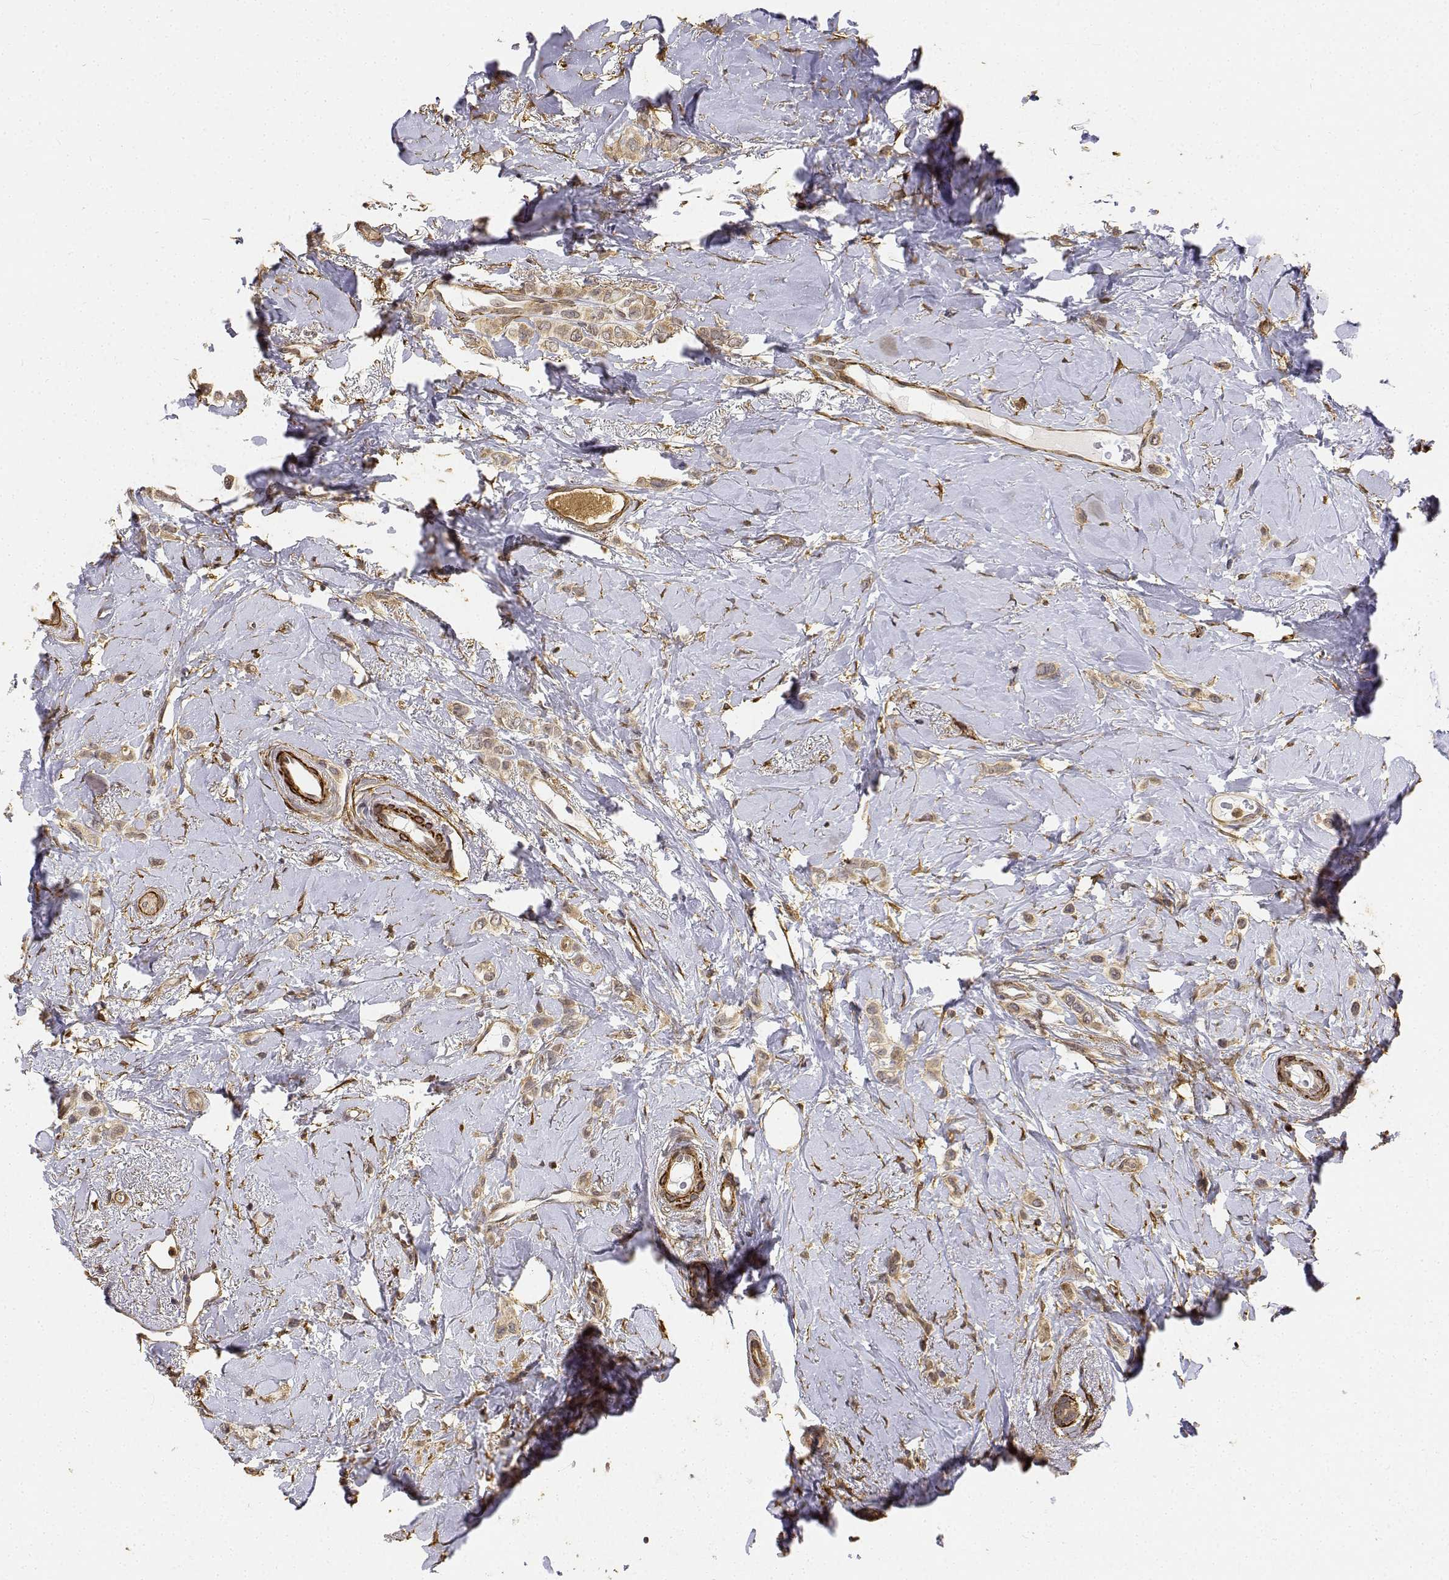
{"staining": {"intensity": "weak", "quantity": ">75%", "location": "cytoplasmic/membranous,nuclear"}, "tissue": "breast cancer", "cell_type": "Tumor cells", "image_type": "cancer", "snomed": [{"axis": "morphology", "description": "Lobular carcinoma"}, {"axis": "topography", "description": "Breast"}], "caption": "Immunohistochemistry micrograph of neoplastic tissue: breast cancer stained using immunohistochemistry shows low levels of weak protein expression localized specifically in the cytoplasmic/membranous and nuclear of tumor cells, appearing as a cytoplasmic/membranous and nuclear brown color.", "gene": "PCID2", "patient": {"sex": "female", "age": 66}}